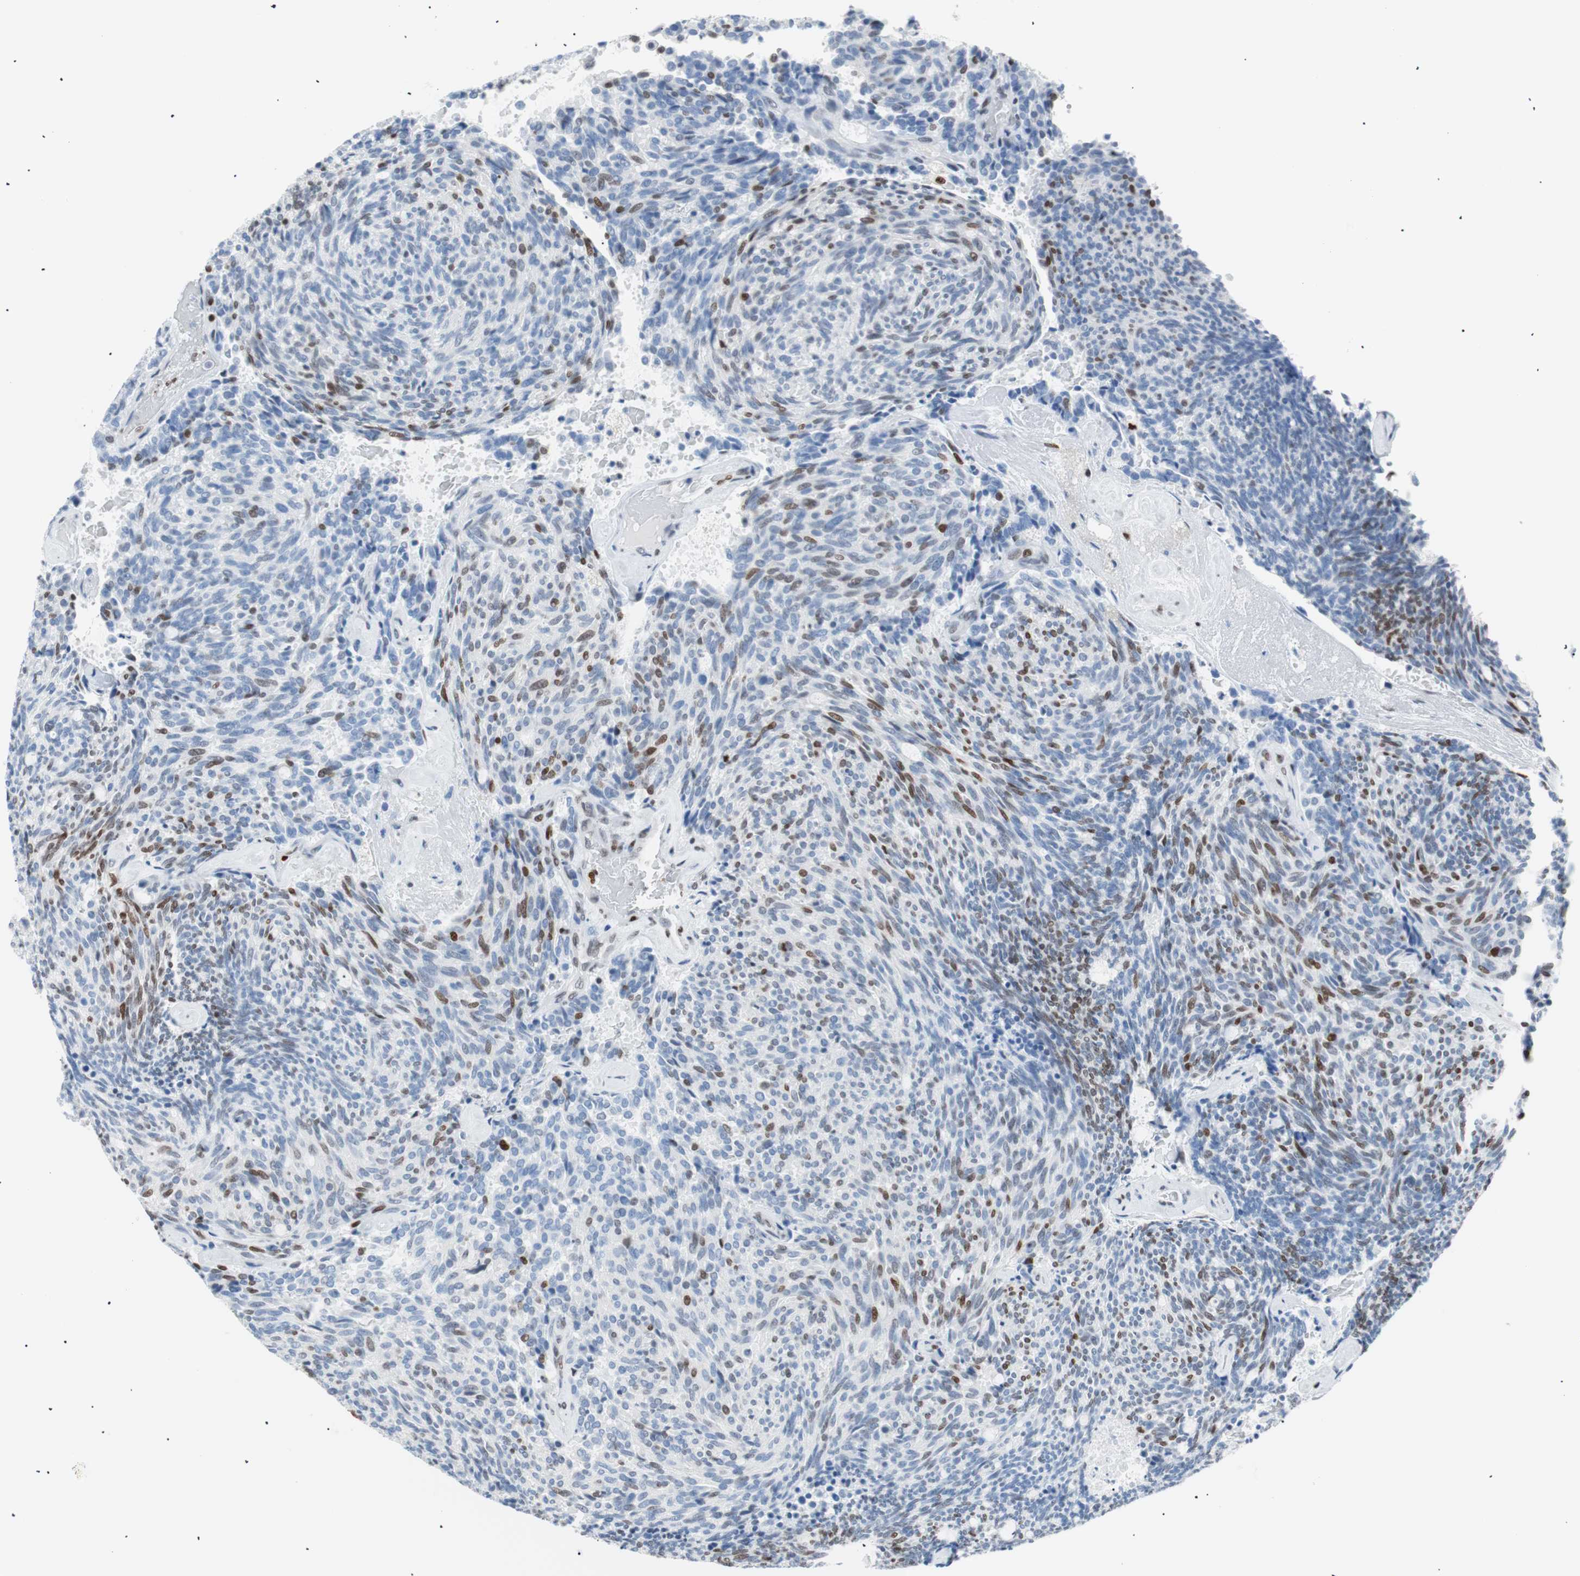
{"staining": {"intensity": "weak", "quantity": "<25%", "location": "nuclear"}, "tissue": "carcinoid", "cell_type": "Tumor cells", "image_type": "cancer", "snomed": [{"axis": "morphology", "description": "Carcinoid, malignant, NOS"}, {"axis": "topography", "description": "Pancreas"}], "caption": "The IHC photomicrograph has no significant staining in tumor cells of malignant carcinoid tissue.", "gene": "CEBPB", "patient": {"sex": "female", "age": 54}}